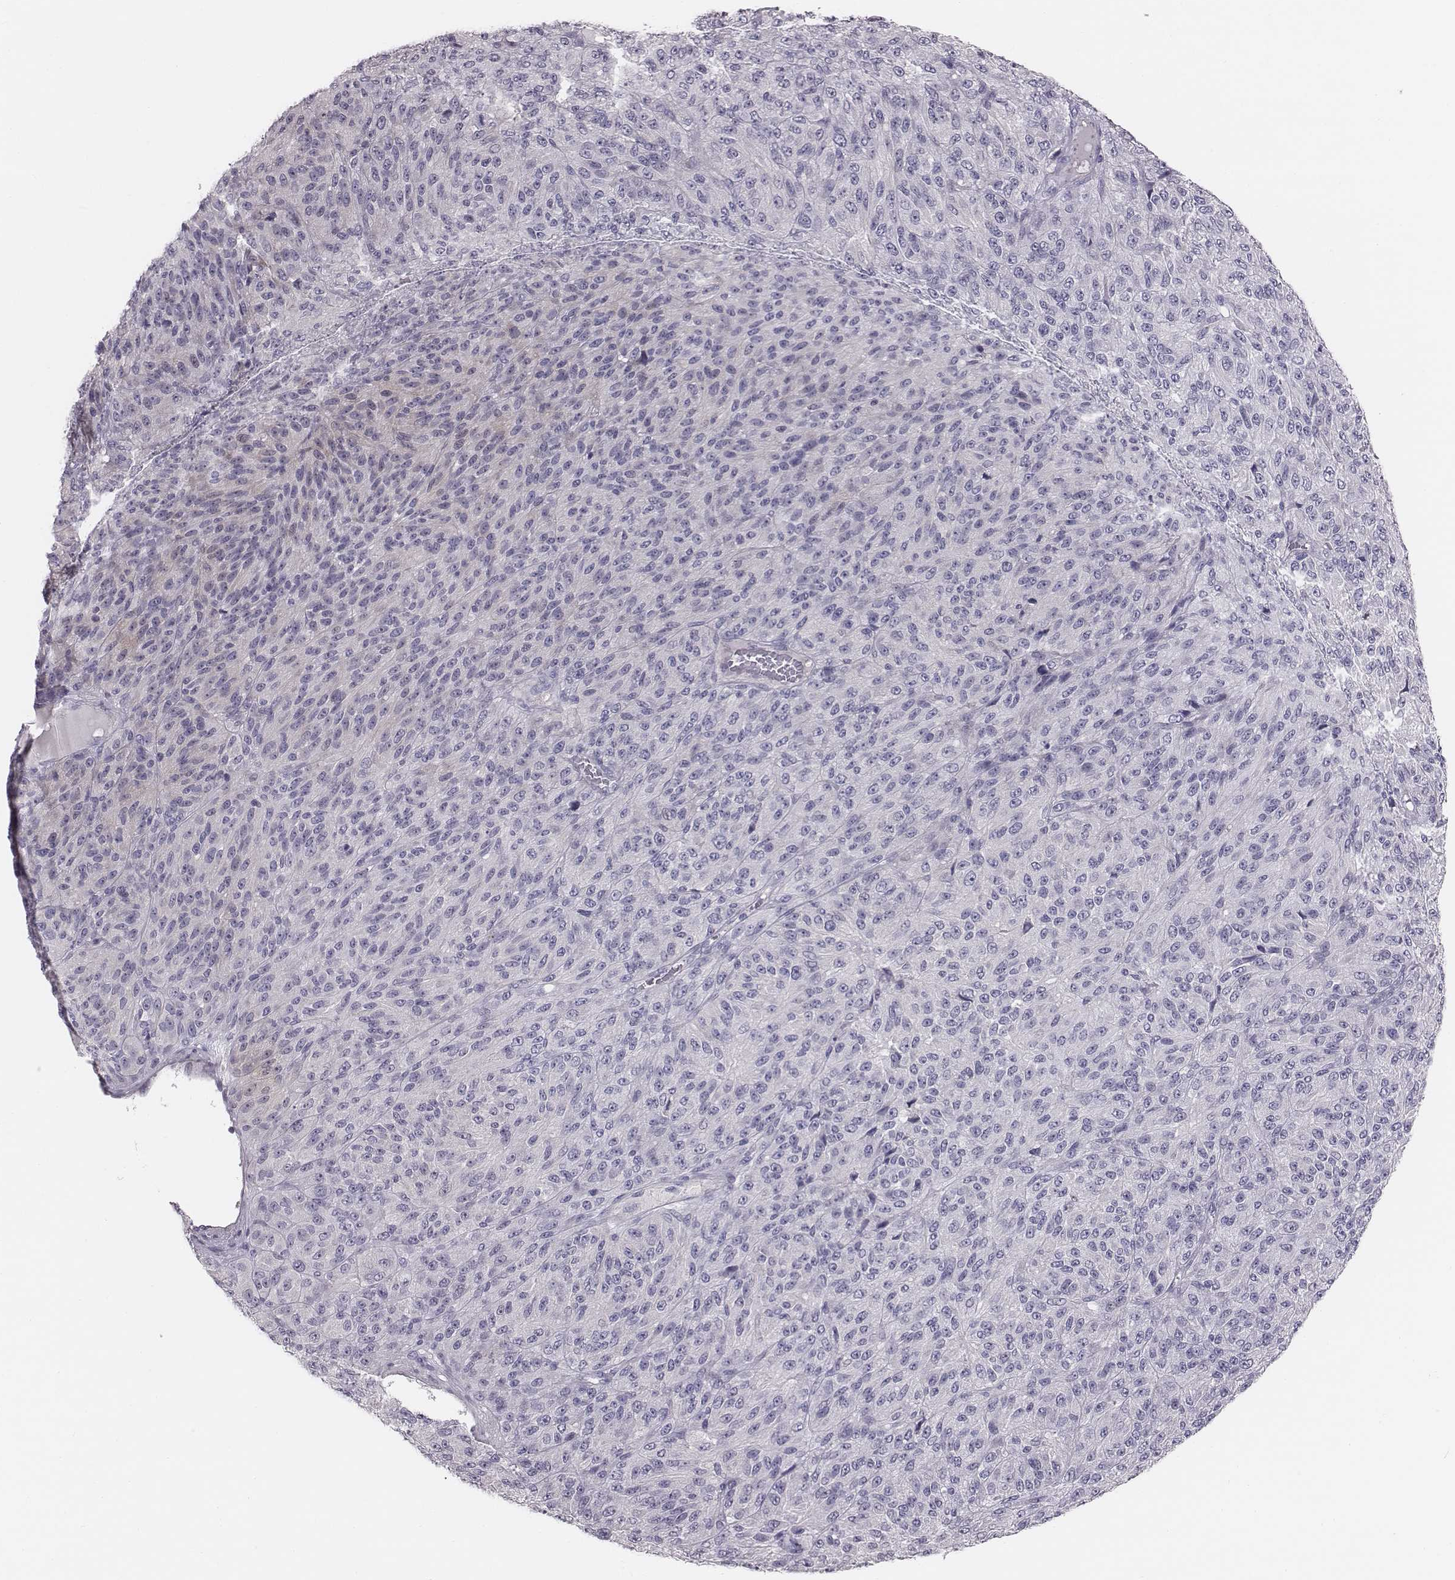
{"staining": {"intensity": "negative", "quantity": "none", "location": "none"}, "tissue": "melanoma", "cell_type": "Tumor cells", "image_type": "cancer", "snomed": [{"axis": "morphology", "description": "Malignant melanoma, Metastatic site"}, {"axis": "topography", "description": "Brain"}], "caption": "The image demonstrates no staining of tumor cells in malignant melanoma (metastatic site).", "gene": "CACNG4", "patient": {"sex": "female", "age": 56}}